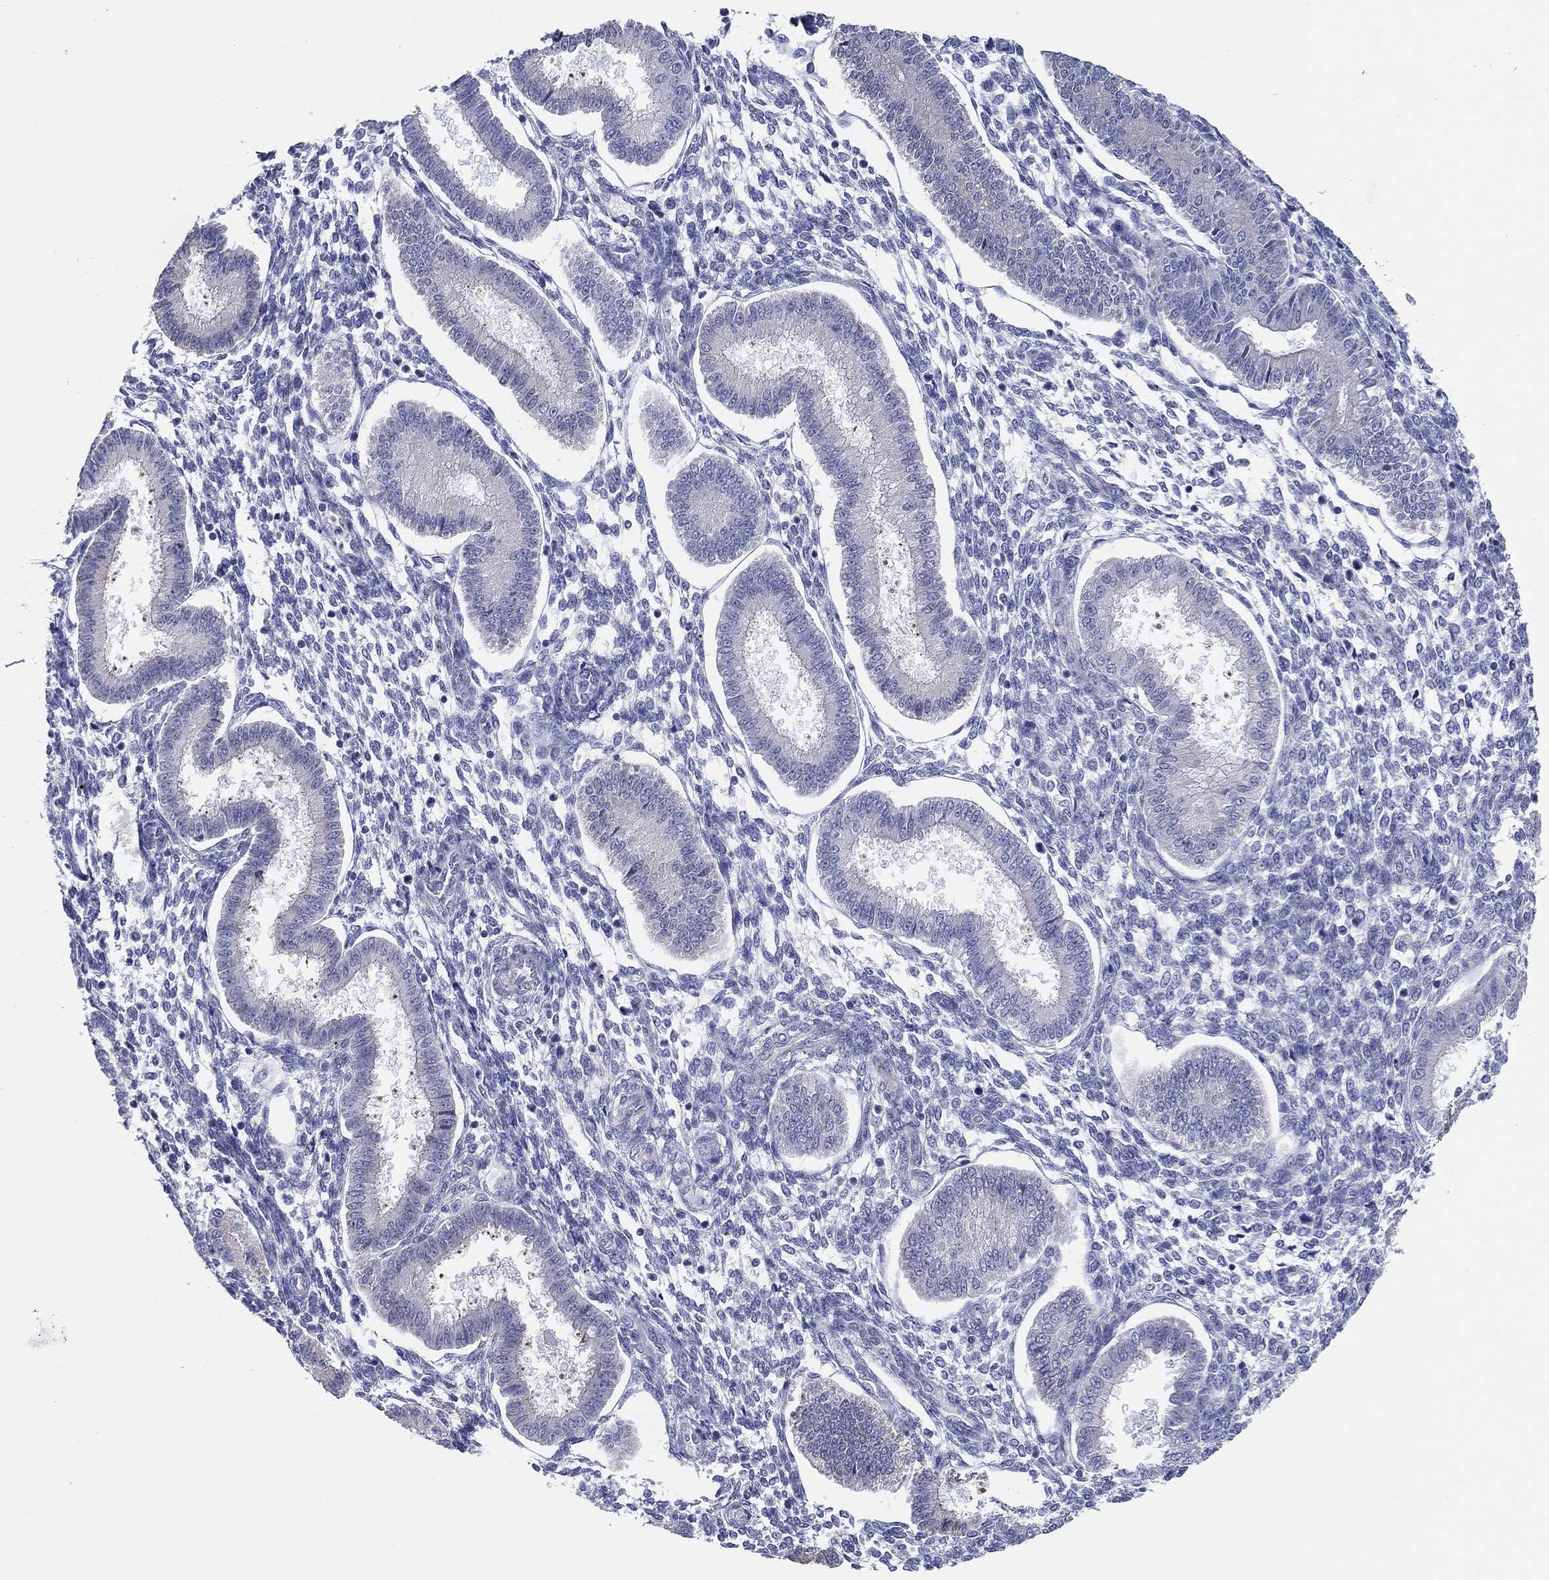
{"staining": {"intensity": "negative", "quantity": "none", "location": "none"}, "tissue": "endometrium", "cell_type": "Cells in endometrial stroma", "image_type": "normal", "snomed": [{"axis": "morphology", "description": "Normal tissue, NOS"}, {"axis": "topography", "description": "Endometrium"}], "caption": "A histopathology image of endometrium stained for a protein demonstrates no brown staining in cells in endometrial stroma.", "gene": "CRYGD", "patient": {"sex": "female", "age": 43}}